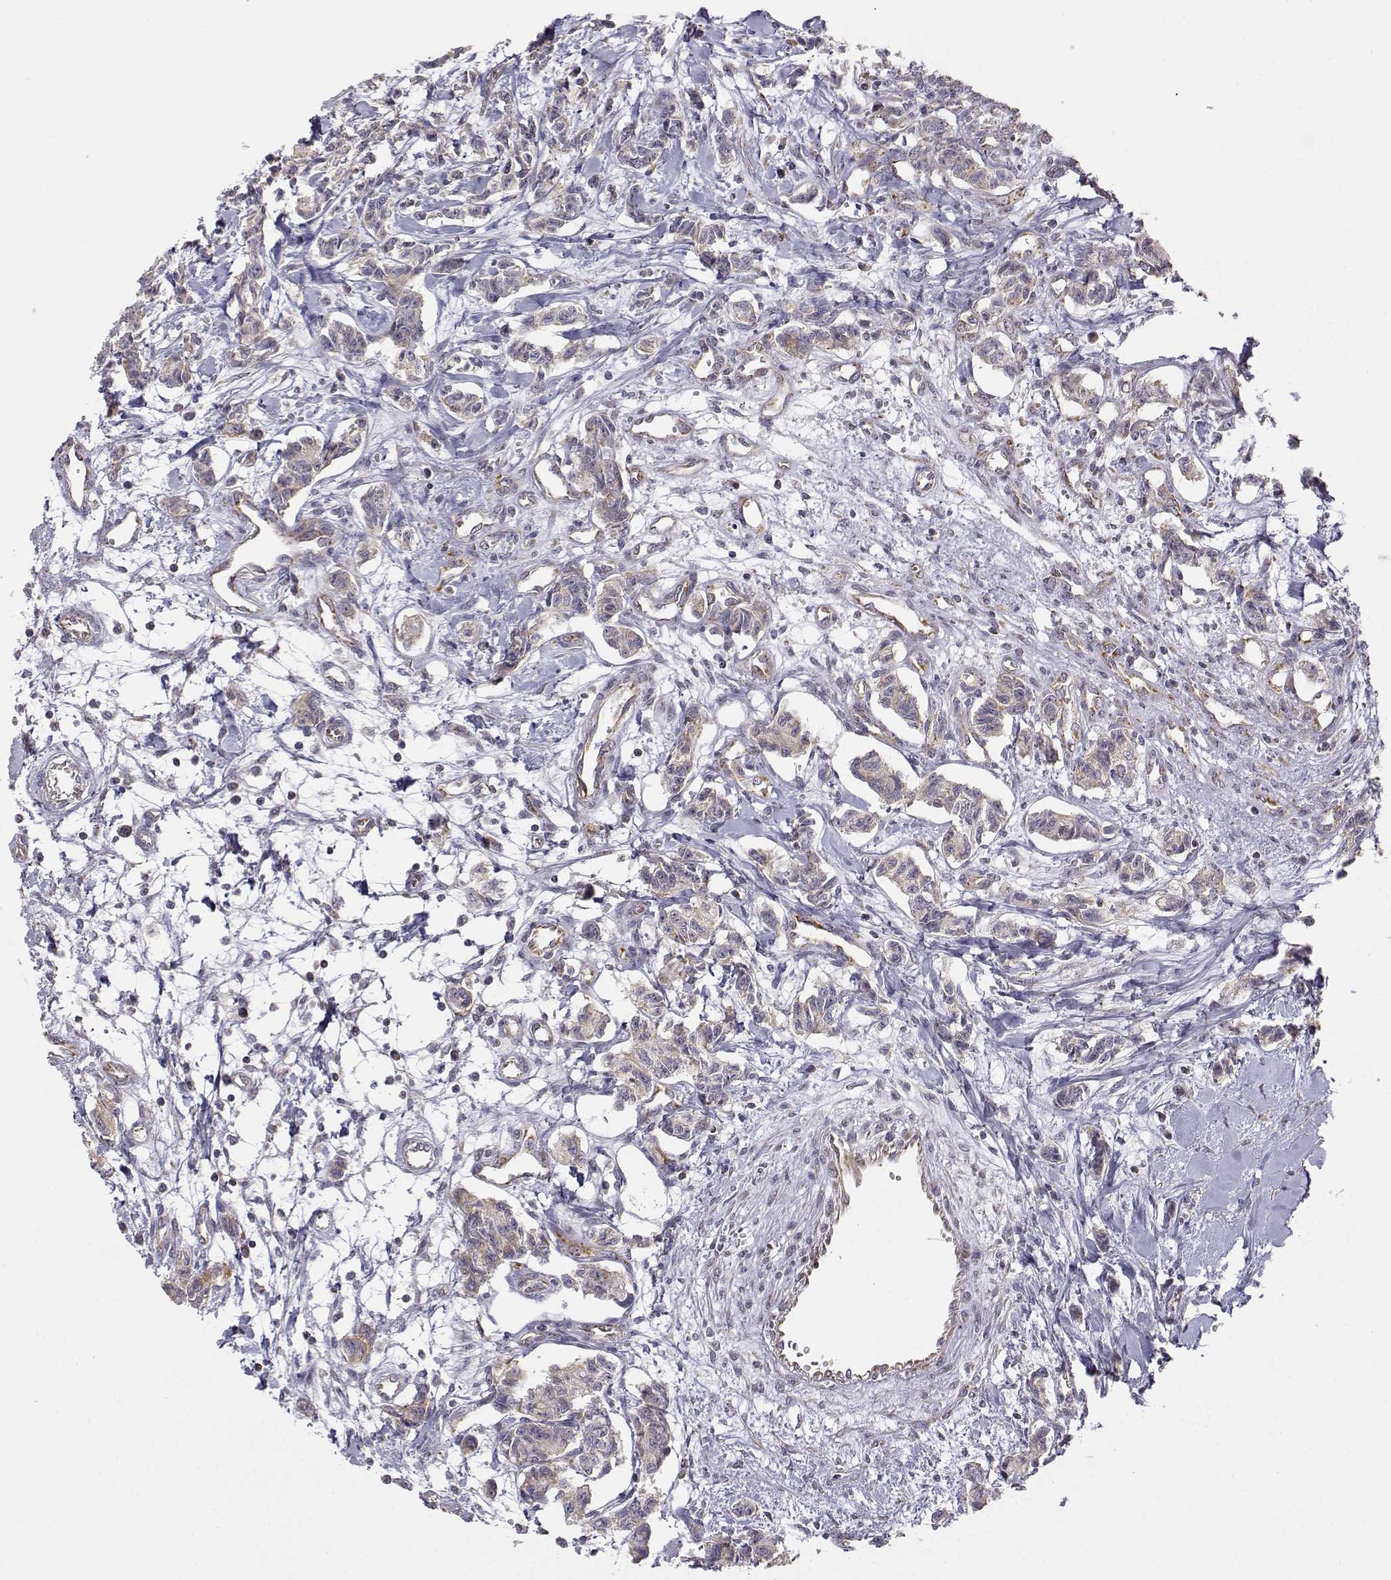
{"staining": {"intensity": "weak", "quantity": ">75%", "location": "cytoplasmic/membranous"}, "tissue": "carcinoid", "cell_type": "Tumor cells", "image_type": "cancer", "snomed": [{"axis": "morphology", "description": "Carcinoid, malignant, NOS"}, {"axis": "topography", "description": "Kidney"}], "caption": "Malignant carcinoid stained with a protein marker demonstrates weak staining in tumor cells.", "gene": "EXOG", "patient": {"sex": "female", "age": 41}}